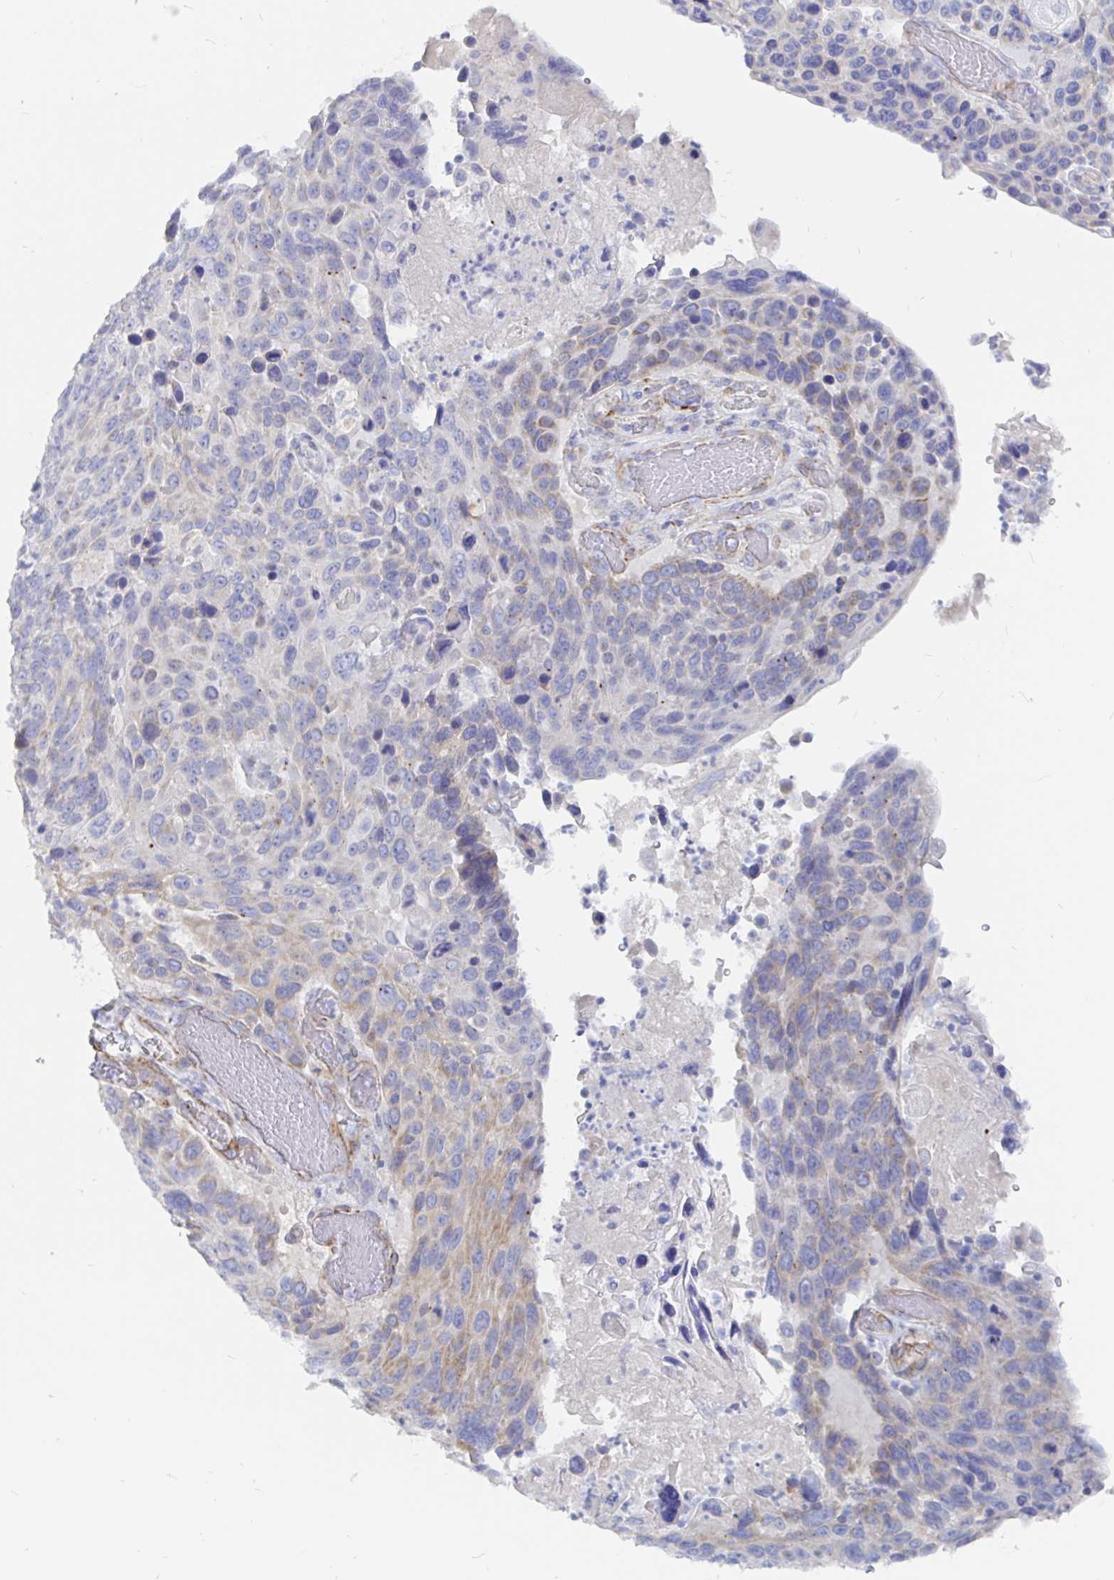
{"staining": {"intensity": "weak", "quantity": "<25%", "location": "cytoplasmic/membranous"}, "tissue": "lung cancer", "cell_type": "Tumor cells", "image_type": "cancer", "snomed": [{"axis": "morphology", "description": "Squamous cell carcinoma, NOS"}, {"axis": "topography", "description": "Lung"}], "caption": "Immunohistochemistry (IHC) of human lung cancer (squamous cell carcinoma) reveals no staining in tumor cells. Brightfield microscopy of immunohistochemistry stained with DAB (brown) and hematoxylin (blue), captured at high magnification.", "gene": "COX16", "patient": {"sex": "male", "age": 68}}